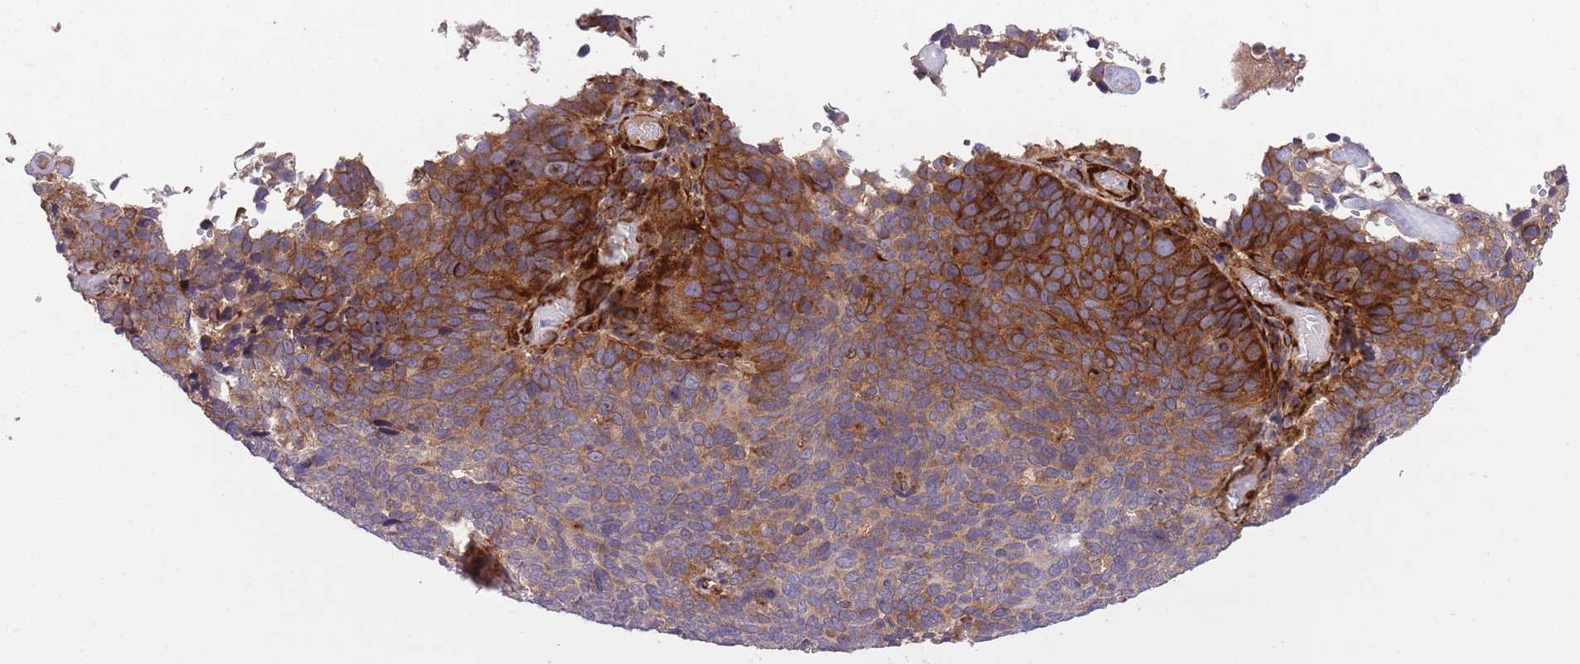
{"staining": {"intensity": "strong", "quantity": "<25%", "location": "cytoplasmic/membranous"}, "tissue": "cervical cancer", "cell_type": "Tumor cells", "image_type": "cancer", "snomed": [{"axis": "morphology", "description": "Squamous cell carcinoma, NOS"}, {"axis": "topography", "description": "Cervix"}], "caption": "This is an image of immunohistochemistry staining of cervical cancer, which shows strong staining in the cytoplasmic/membranous of tumor cells.", "gene": "CISH", "patient": {"sex": "female", "age": 39}}